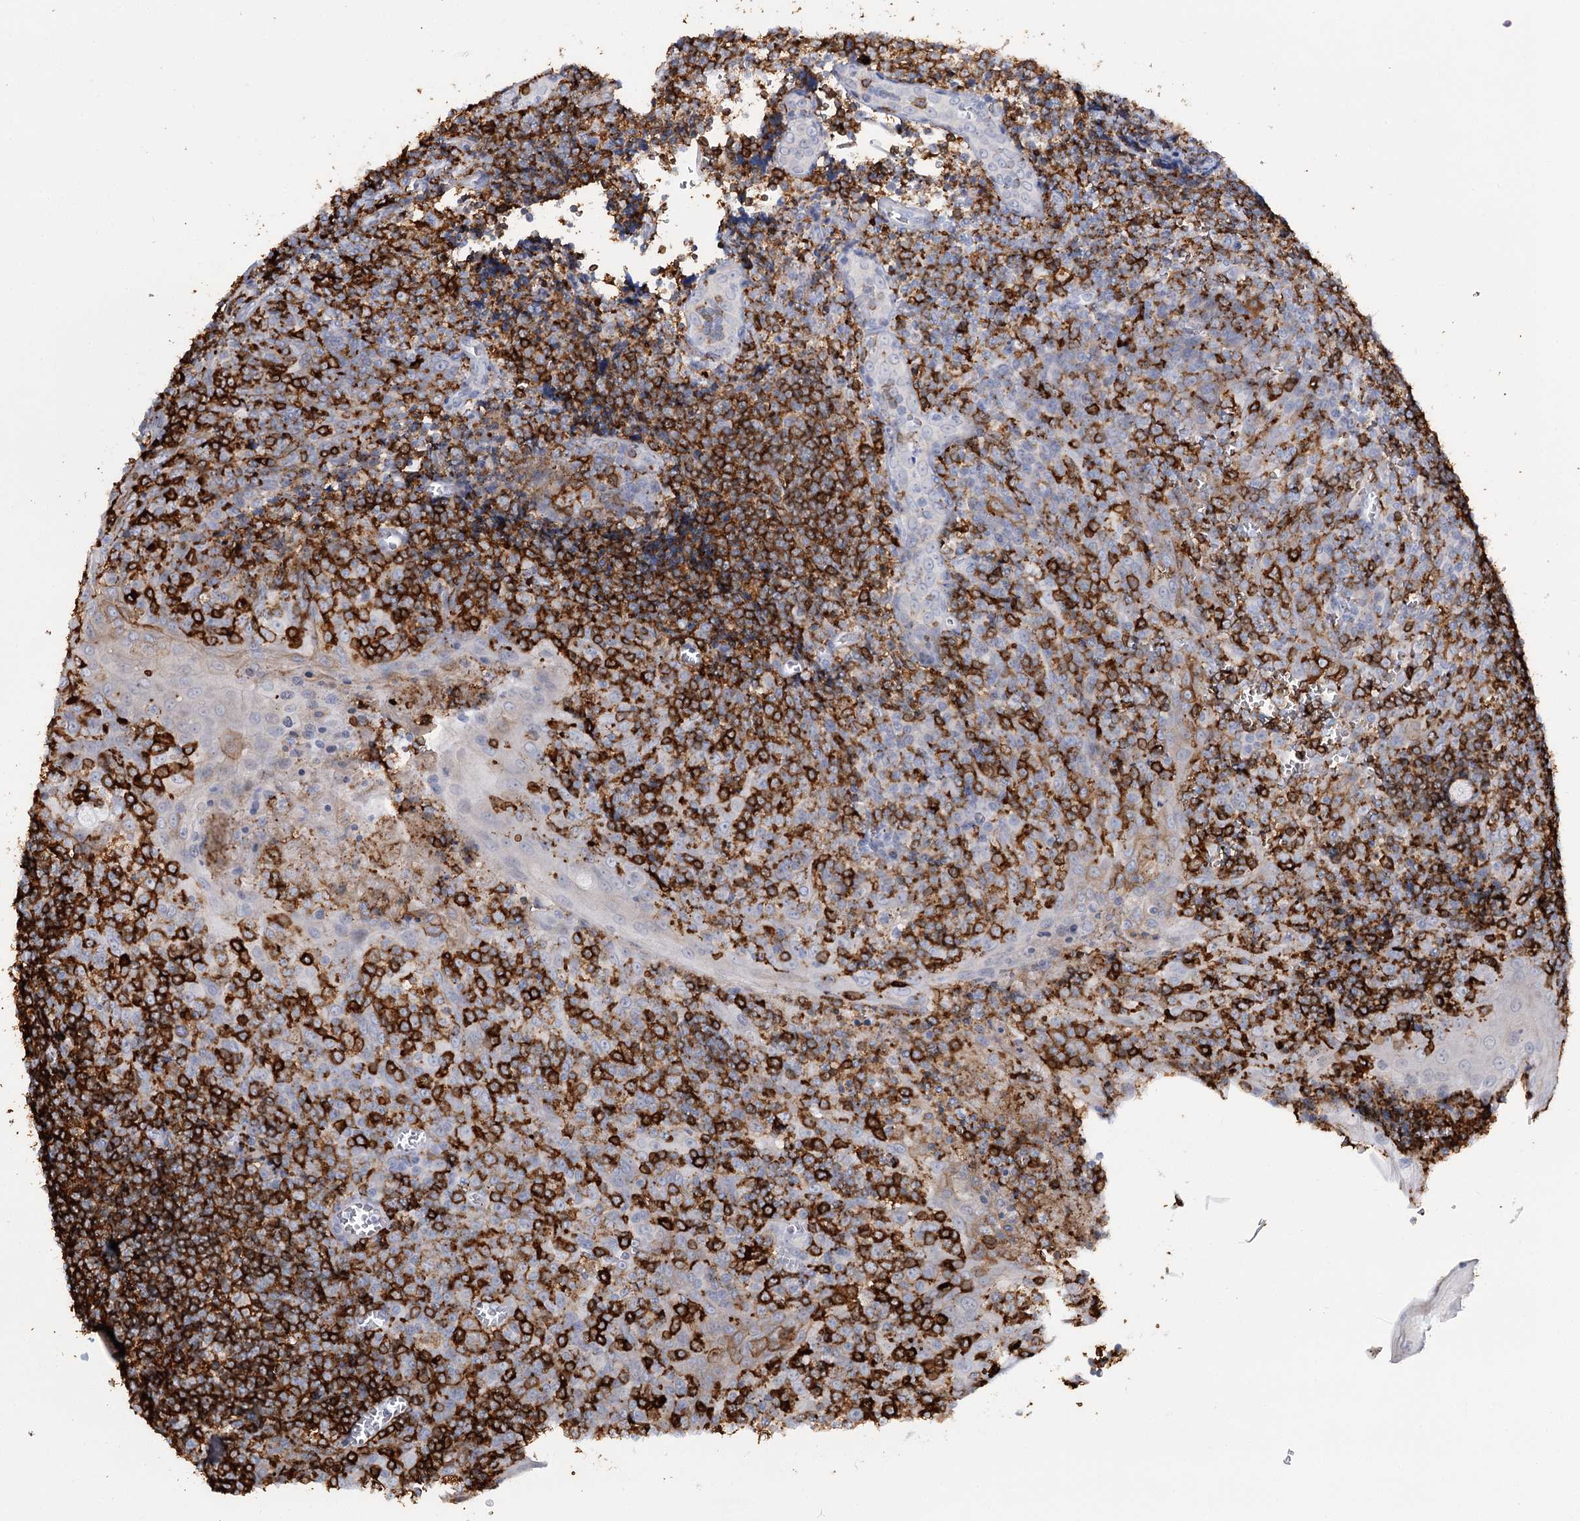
{"staining": {"intensity": "strong", "quantity": ">75%", "location": "cytoplasmic/membranous"}, "tissue": "tonsil", "cell_type": "Germinal center cells", "image_type": "normal", "snomed": [{"axis": "morphology", "description": "Normal tissue, NOS"}, {"axis": "topography", "description": "Tonsil"}], "caption": "Protein staining of normal tonsil reveals strong cytoplasmic/membranous staining in approximately >75% of germinal center cells. The staining was performed using DAB to visualize the protein expression in brown, while the nuclei were stained in blue with hematoxylin (Magnification: 20x).", "gene": "PIWIL4", "patient": {"sex": "male", "age": 27}}